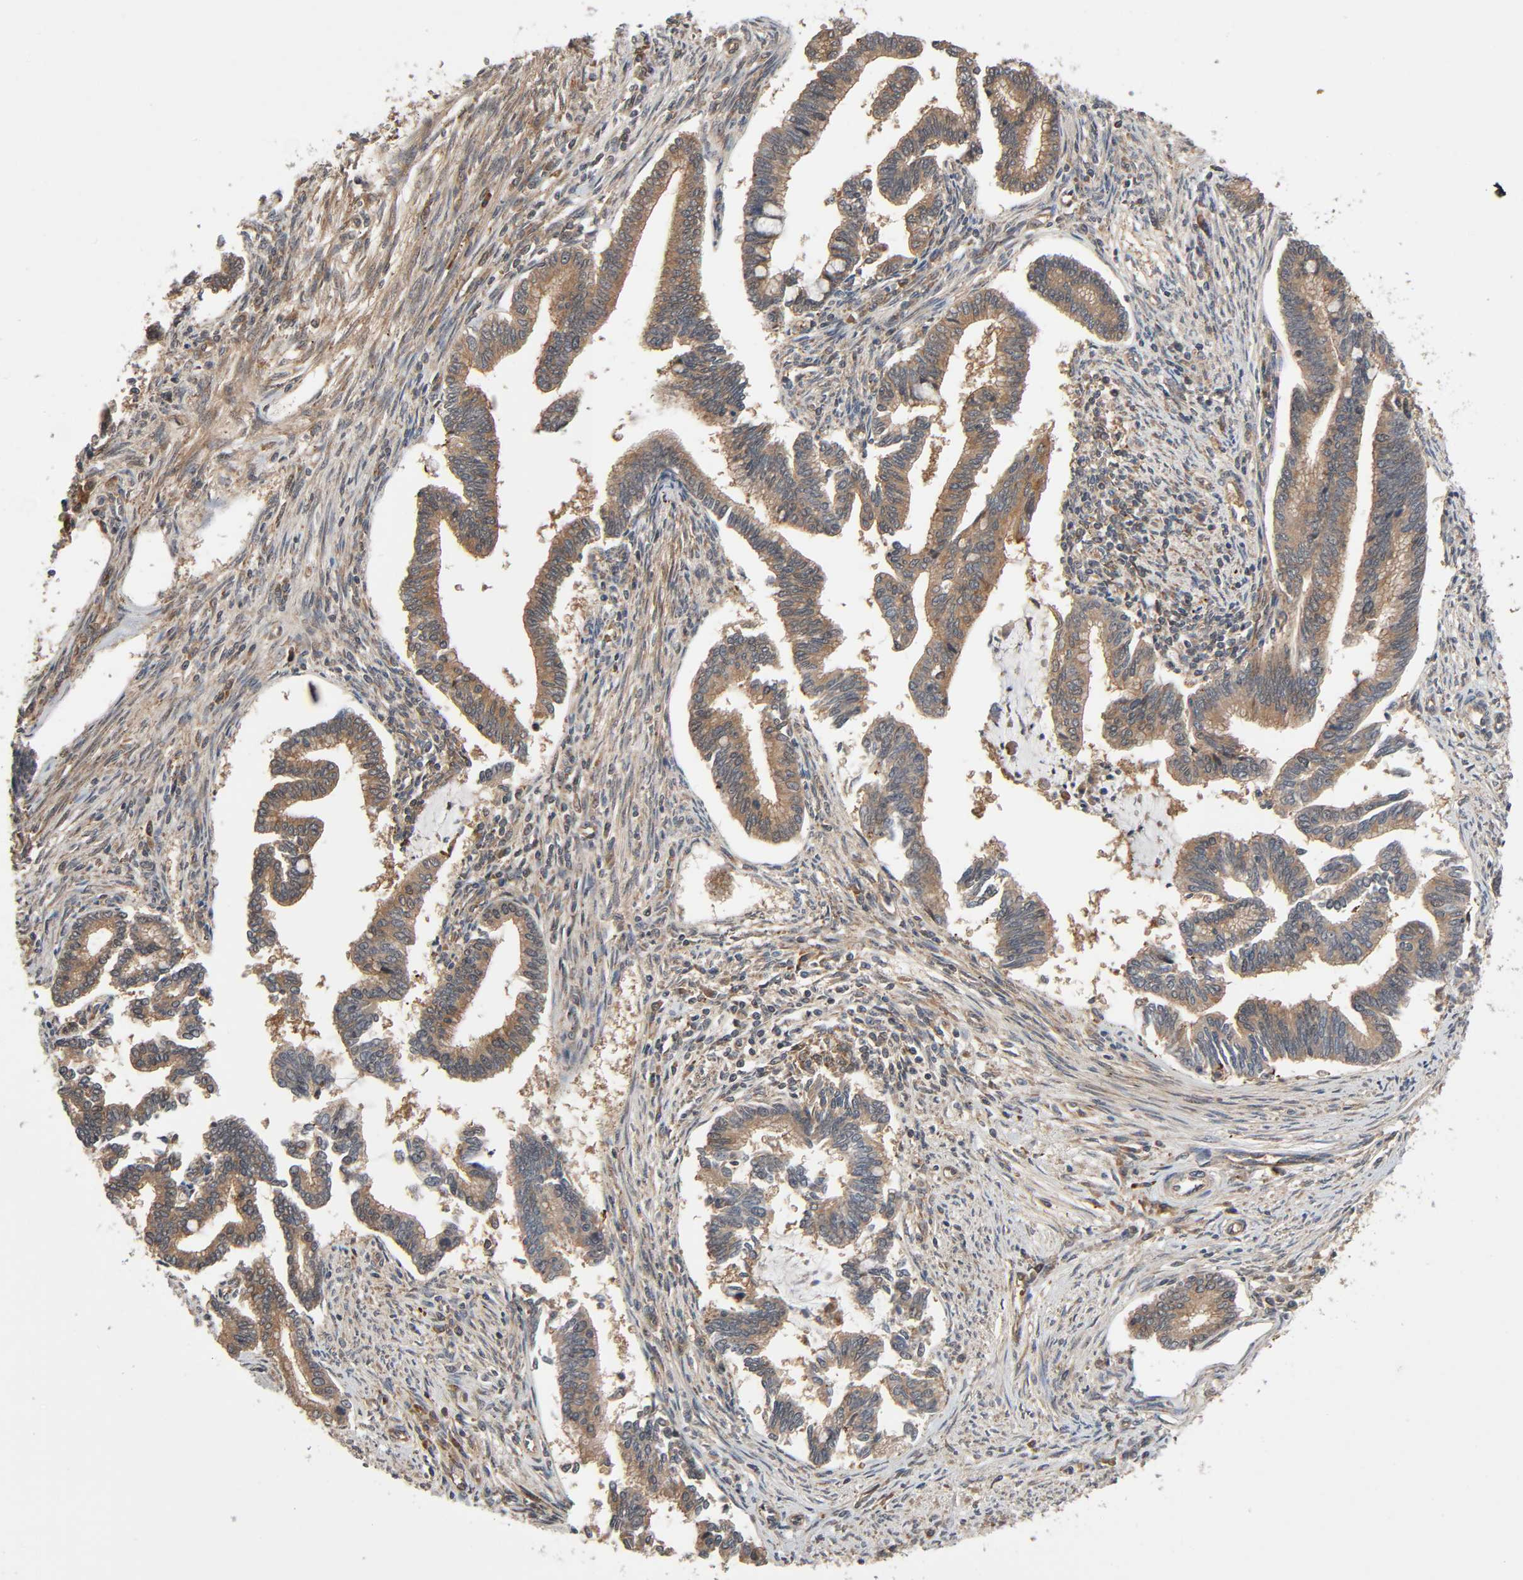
{"staining": {"intensity": "moderate", "quantity": ">75%", "location": "cytoplasmic/membranous"}, "tissue": "cervical cancer", "cell_type": "Tumor cells", "image_type": "cancer", "snomed": [{"axis": "morphology", "description": "Adenocarcinoma, NOS"}, {"axis": "topography", "description": "Cervix"}], "caption": "Cervical adenocarcinoma stained with a brown dye shows moderate cytoplasmic/membranous positive positivity in about >75% of tumor cells.", "gene": "PPP2R1B", "patient": {"sex": "female", "age": 36}}